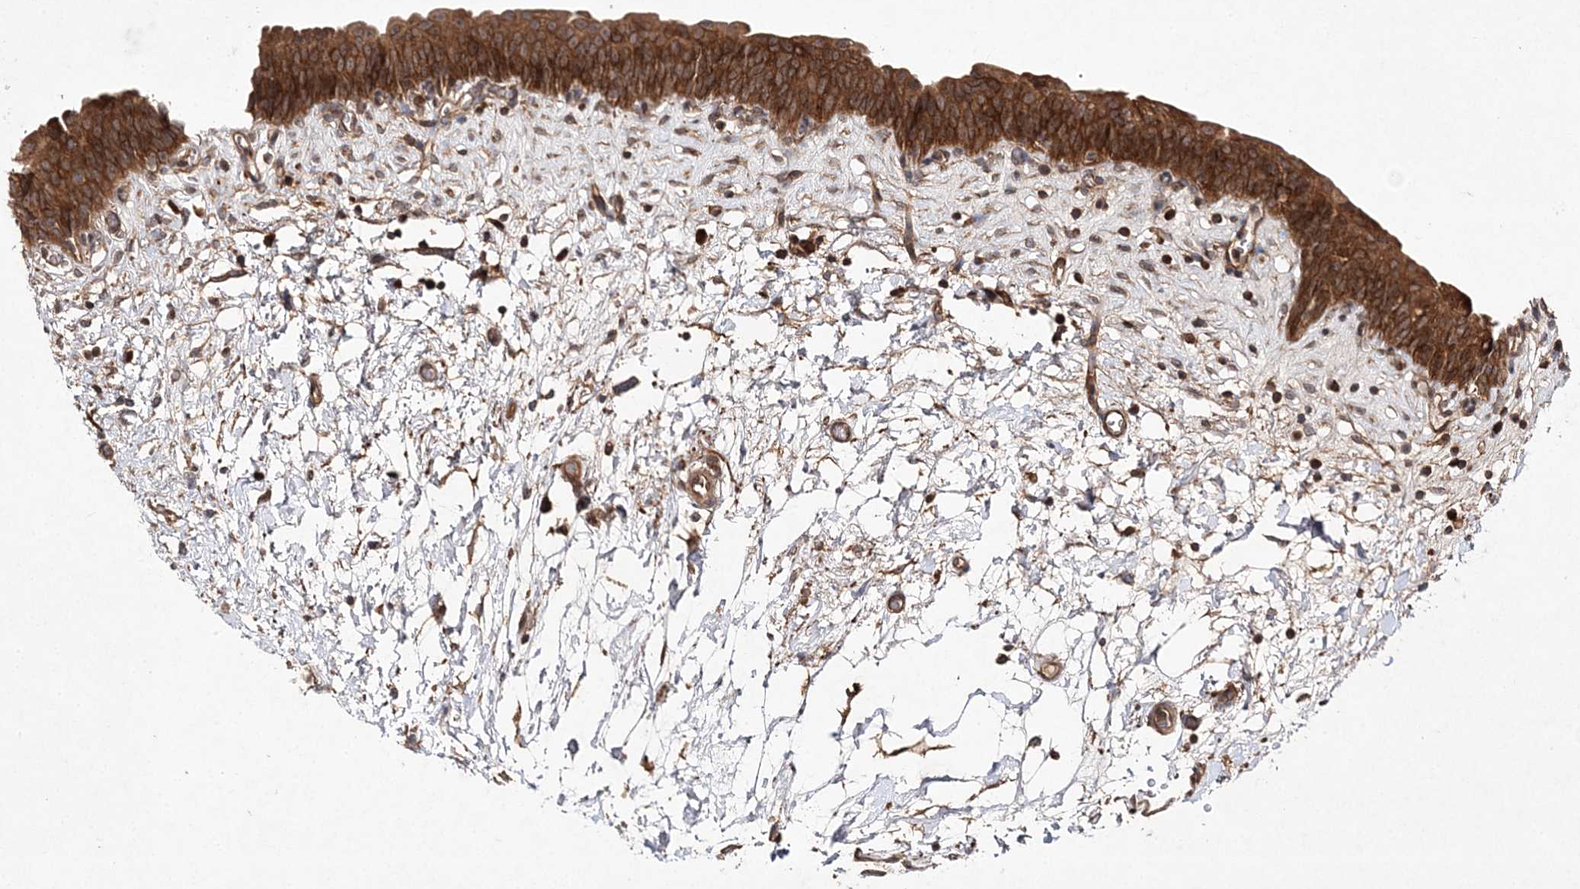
{"staining": {"intensity": "strong", "quantity": ">75%", "location": "cytoplasmic/membranous"}, "tissue": "urinary bladder", "cell_type": "Urothelial cells", "image_type": "normal", "snomed": [{"axis": "morphology", "description": "Normal tissue, NOS"}, {"axis": "topography", "description": "Urinary bladder"}], "caption": "This histopathology image shows immunohistochemistry (IHC) staining of benign human urinary bladder, with high strong cytoplasmic/membranous staining in about >75% of urothelial cells.", "gene": "TMEM9B", "patient": {"sex": "male", "age": 83}}